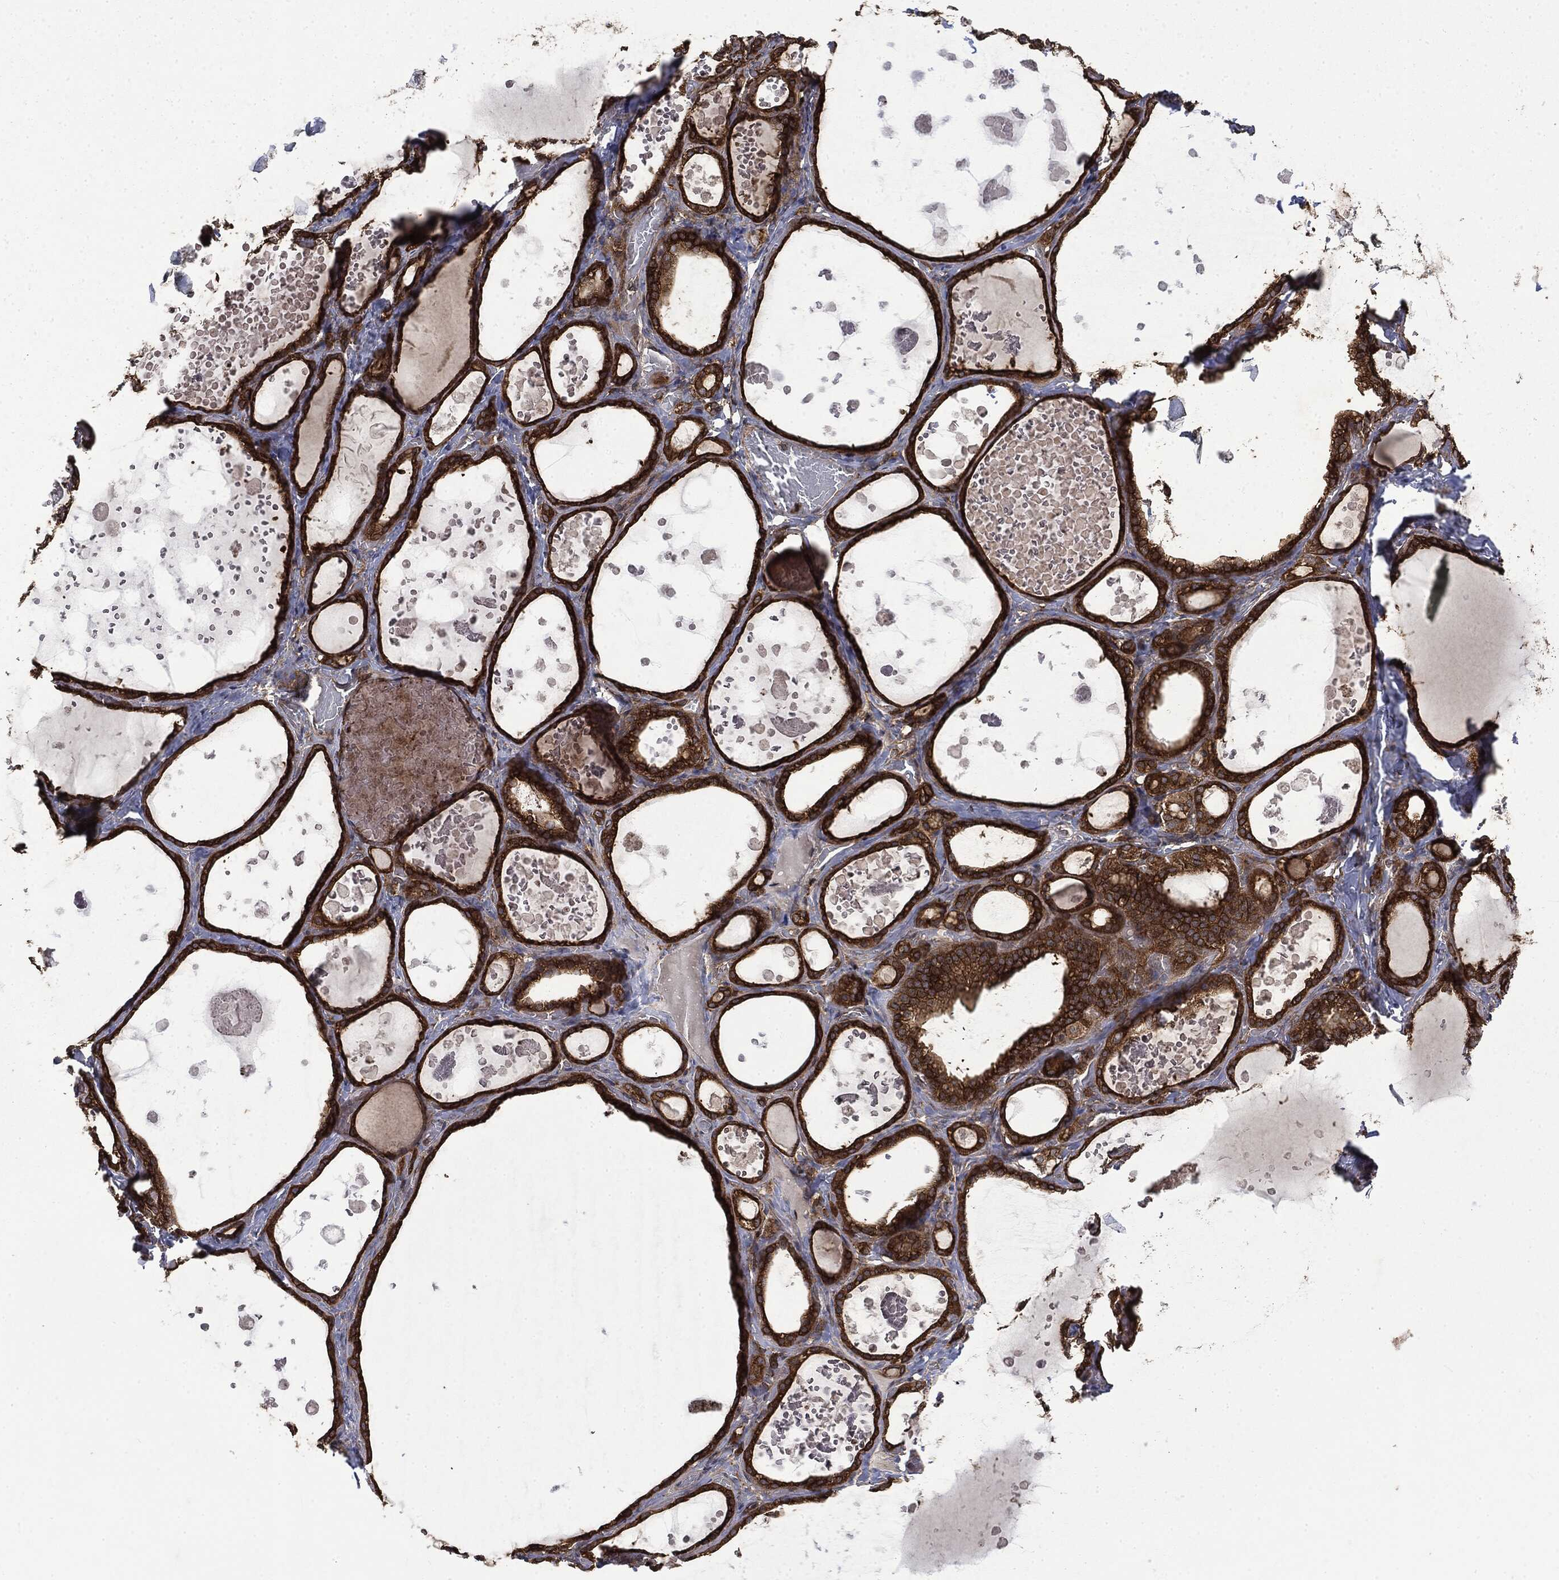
{"staining": {"intensity": "strong", "quantity": ">75%", "location": "cytoplasmic/membranous"}, "tissue": "thyroid gland", "cell_type": "Glandular cells", "image_type": "normal", "snomed": [{"axis": "morphology", "description": "Normal tissue, NOS"}, {"axis": "topography", "description": "Thyroid gland"}], "caption": "The photomicrograph exhibits staining of normal thyroid gland, revealing strong cytoplasmic/membranous protein staining (brown color) within glandular cells.", "gene": "SNX5", "patient": {"sex": "female", "age": 56}}